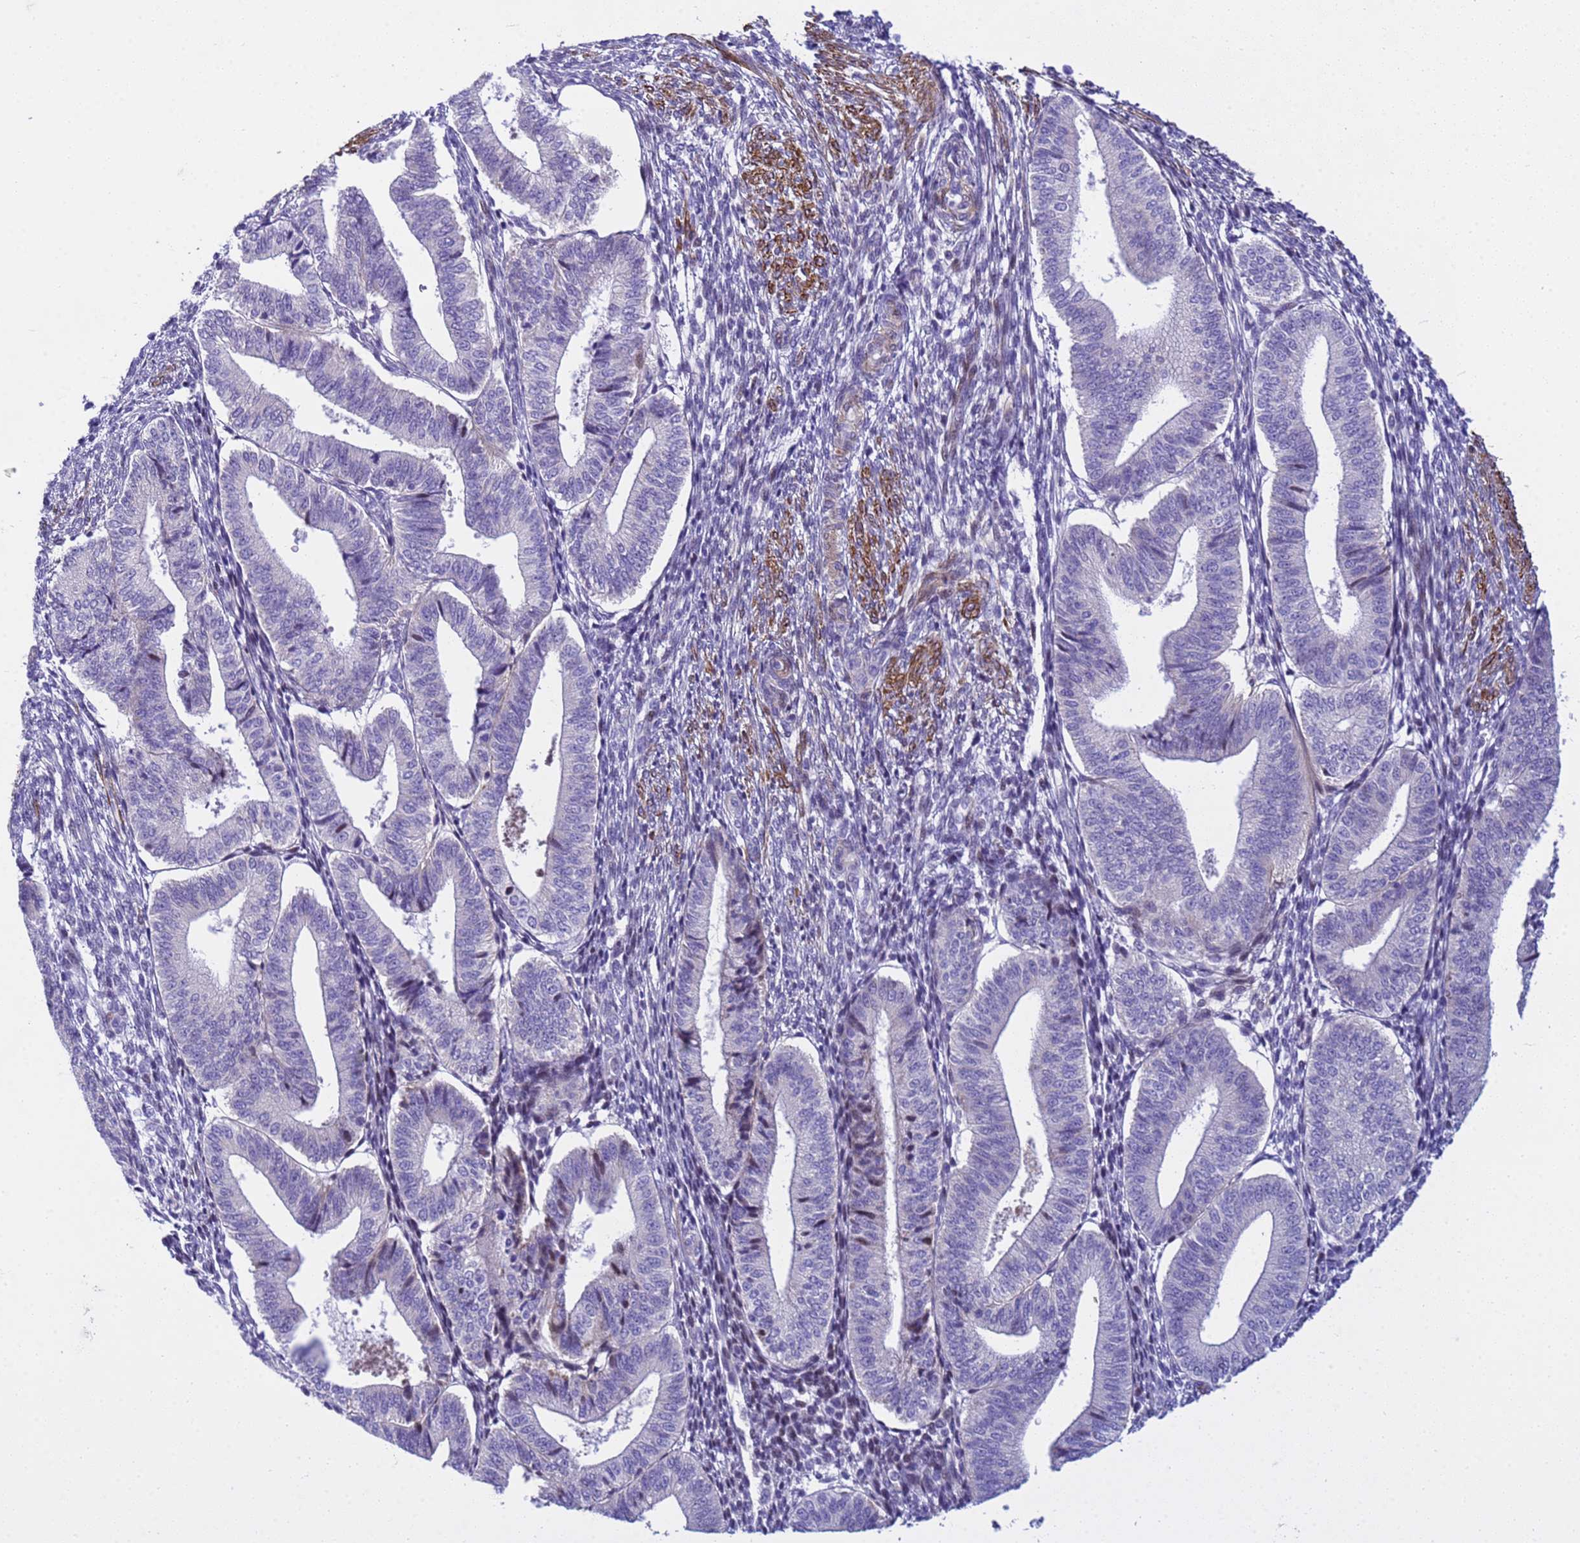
{"staining": {"intensity": "negative", "quantity": "none", "location": "none"}, "tissue": "endometrium", "cell_type": "Cells in endometrial stroma", "image_type": "normal", "snomed": [{"axis": "morphology", "description": "Normal tissue, NOS"}, {"axis": "topography", "description": "Endometrium"}], "caption": "DAB immunohistochemical staining of unremarkable human endometrium displays no significant expression in cells in endometrial stroma.", "gene": "P2RX7", "patient": {"sex": "female", "age": 34}}